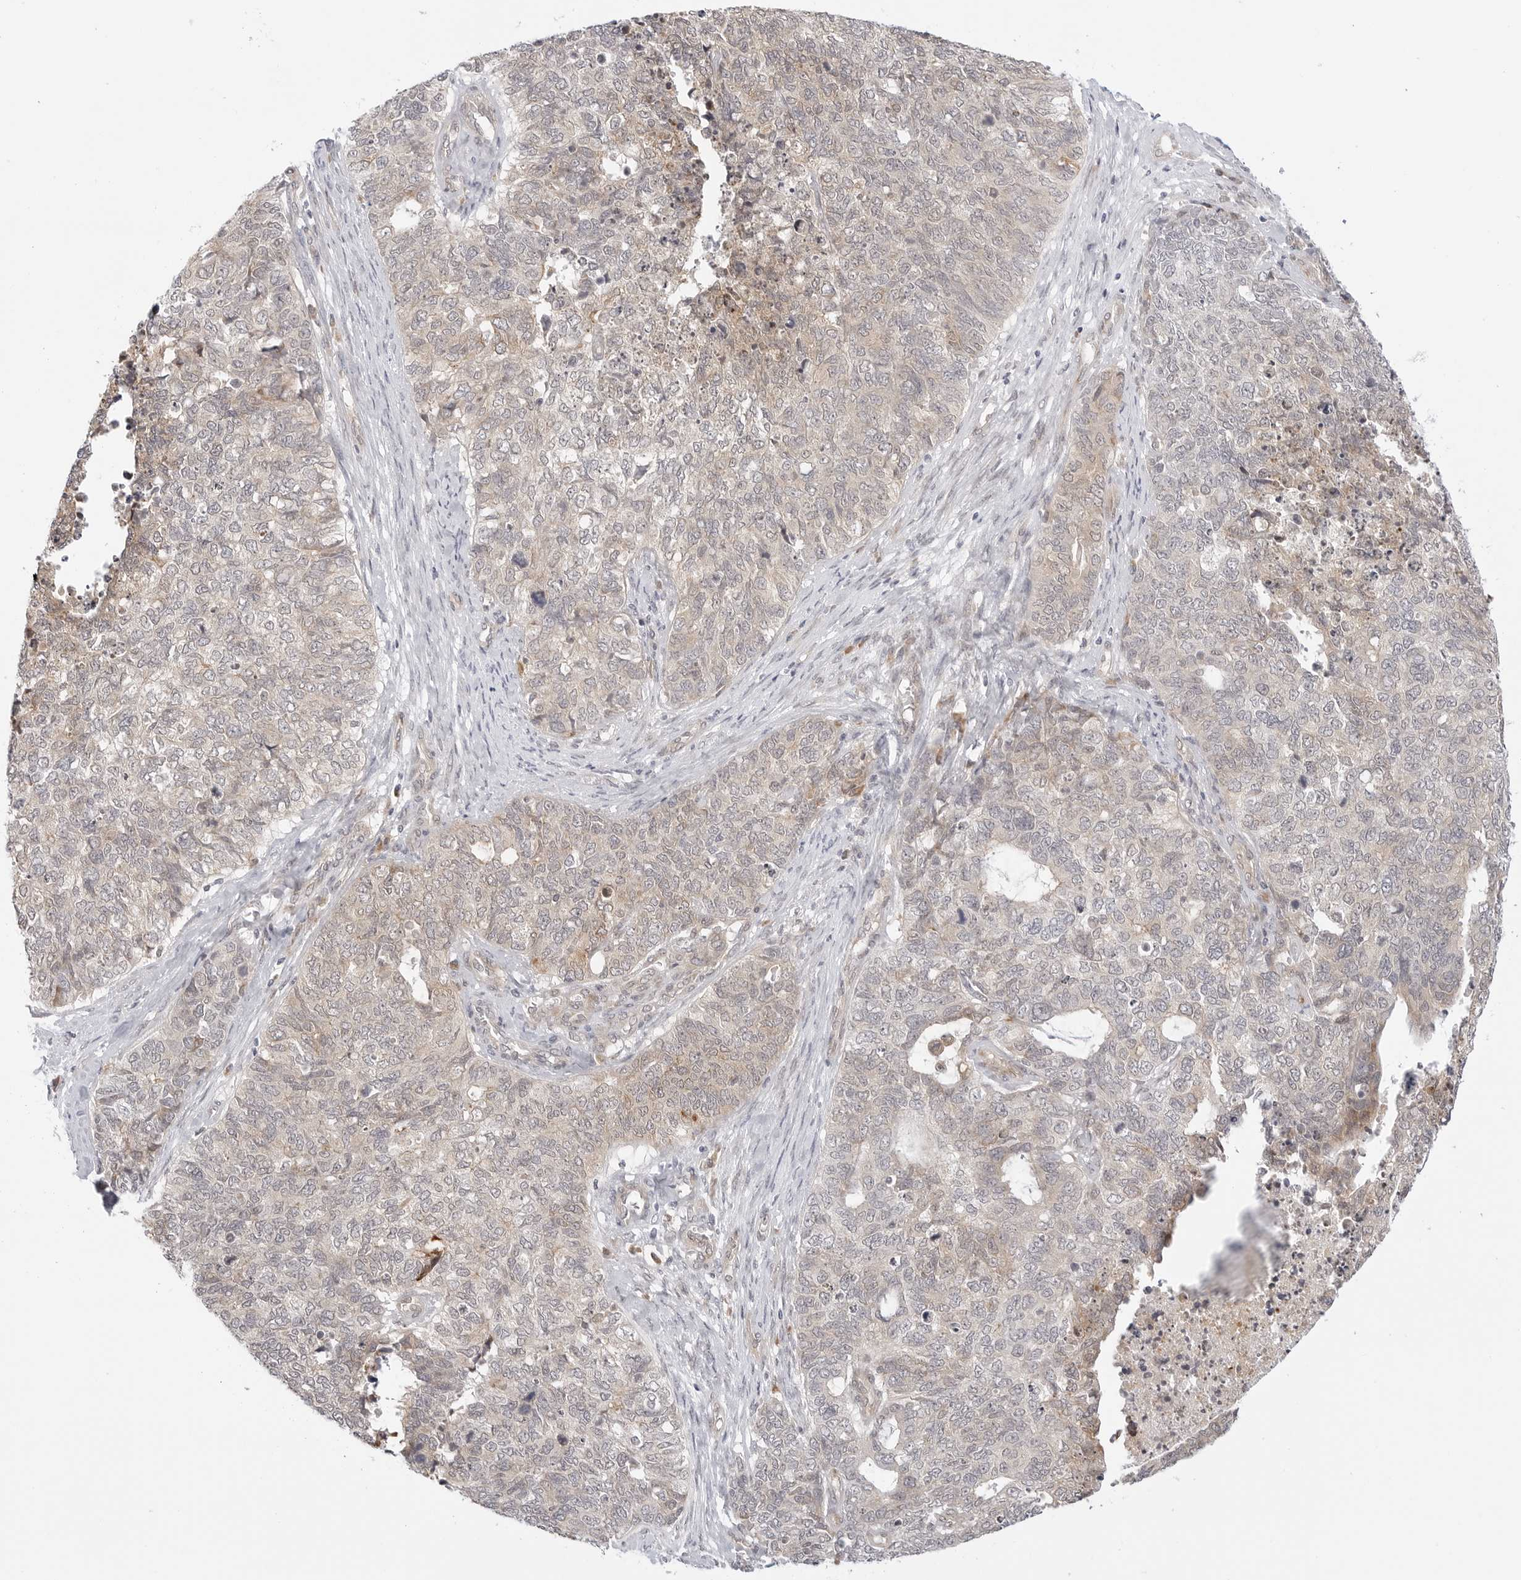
{"staining": {"intensity": "weak", "quantity": "25%-75%", "location": "cytoplasmic/membranous"}, "tissue": "cervical cancer", "cell_type": "Tumor cells", "image_type": "cancer", "snomed": [{"axis": "morphology", "description": "Squamous cell carcinoma, NOS"}, {"axis": "topography", "description": "Cervix"}], "caption": "A brown stain highlights weak cytoplasmic/membranous positivity of a protein in cervical squamous cell carcinoma tumor cells.", "gene": "TCP1", "patient": {"sex": "female", "age": 63}}